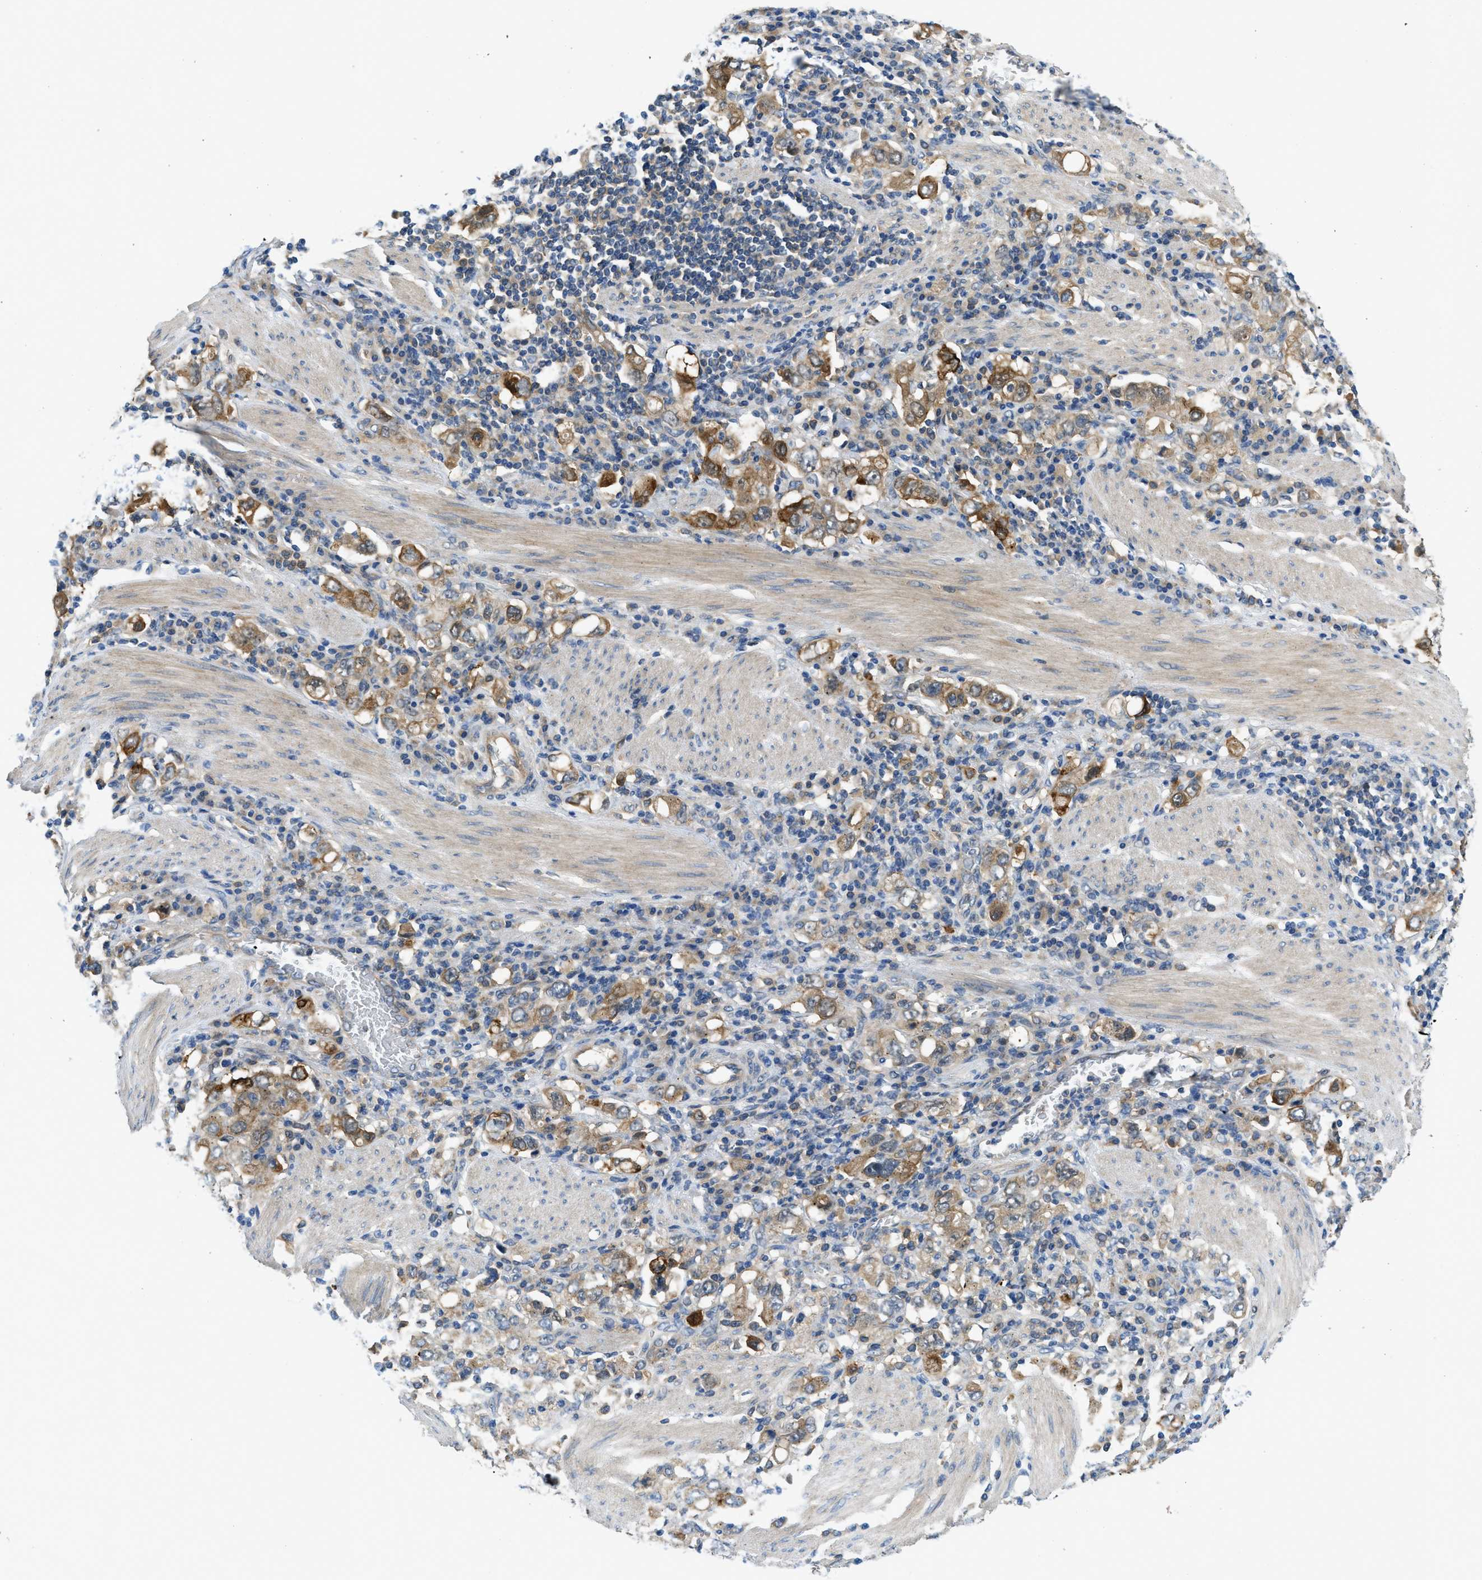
{"staining": {"intensity": "moderate", "quantity": ">75%", "location": "cytoplasmic/membranous"}, "tissue": "stomach cancer", "cell_type": "Tumor cells", "image_type": "cancer", "snomed": [{"axis": "morphology", "description": "Adenocarcinoma, NOS"}, {"axis": "topography", "description": "Stomach, upper"}], "caption": "Brown immunohistochemical staining in human stomach cancer displays moderate cytoplasmic/membranous expression in about >75% of tumor cells. The protein of interest is stained brown, and the nuclei are stained in blue (DAB (3,3'-diaminobenzidine) IHC with brightfield microscopy, high magnification).", "gene": "RIPK2", "patient": {"sex": "male", "age": 62}}